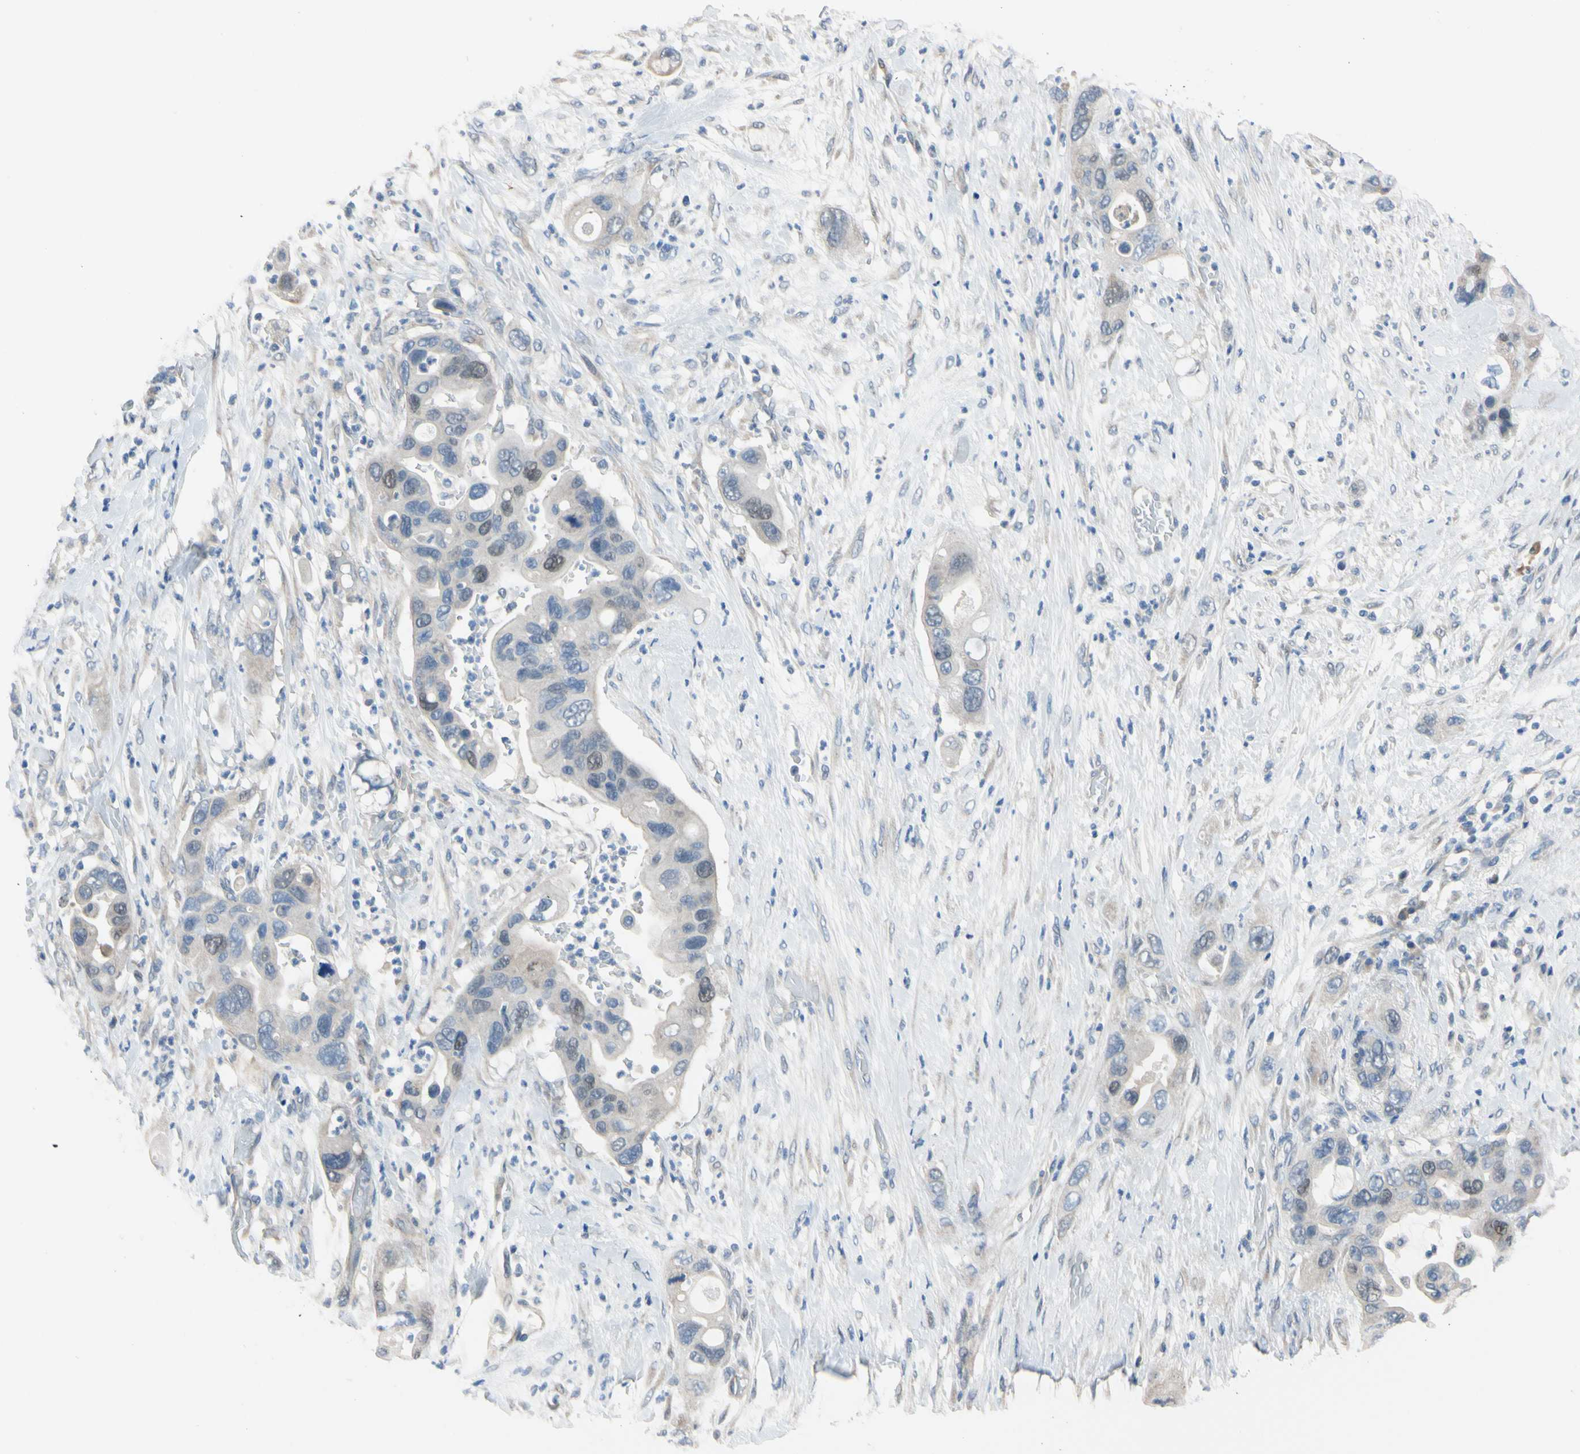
{"staining": {"intensity": "weak", "quantity": "<25%", "location": "nuclear"}, "tissue": "pancreatic cancer", "cell_type": "Tumor cells", "image_type": "cancer", "snomed": [{"axis": "morphology", "description": "Adenocarcinoma, NOS"}, {"axis": "topography", "description": "Pancreas"}], "caption": "Tumor cells are negative for brown protein staining in pancreatic cancer. (Immunohistochemistry (ihc), brightfield microscopy, high magnification).", "gene": "LHX9", "patient": {"sex": "female", "age": 71}}